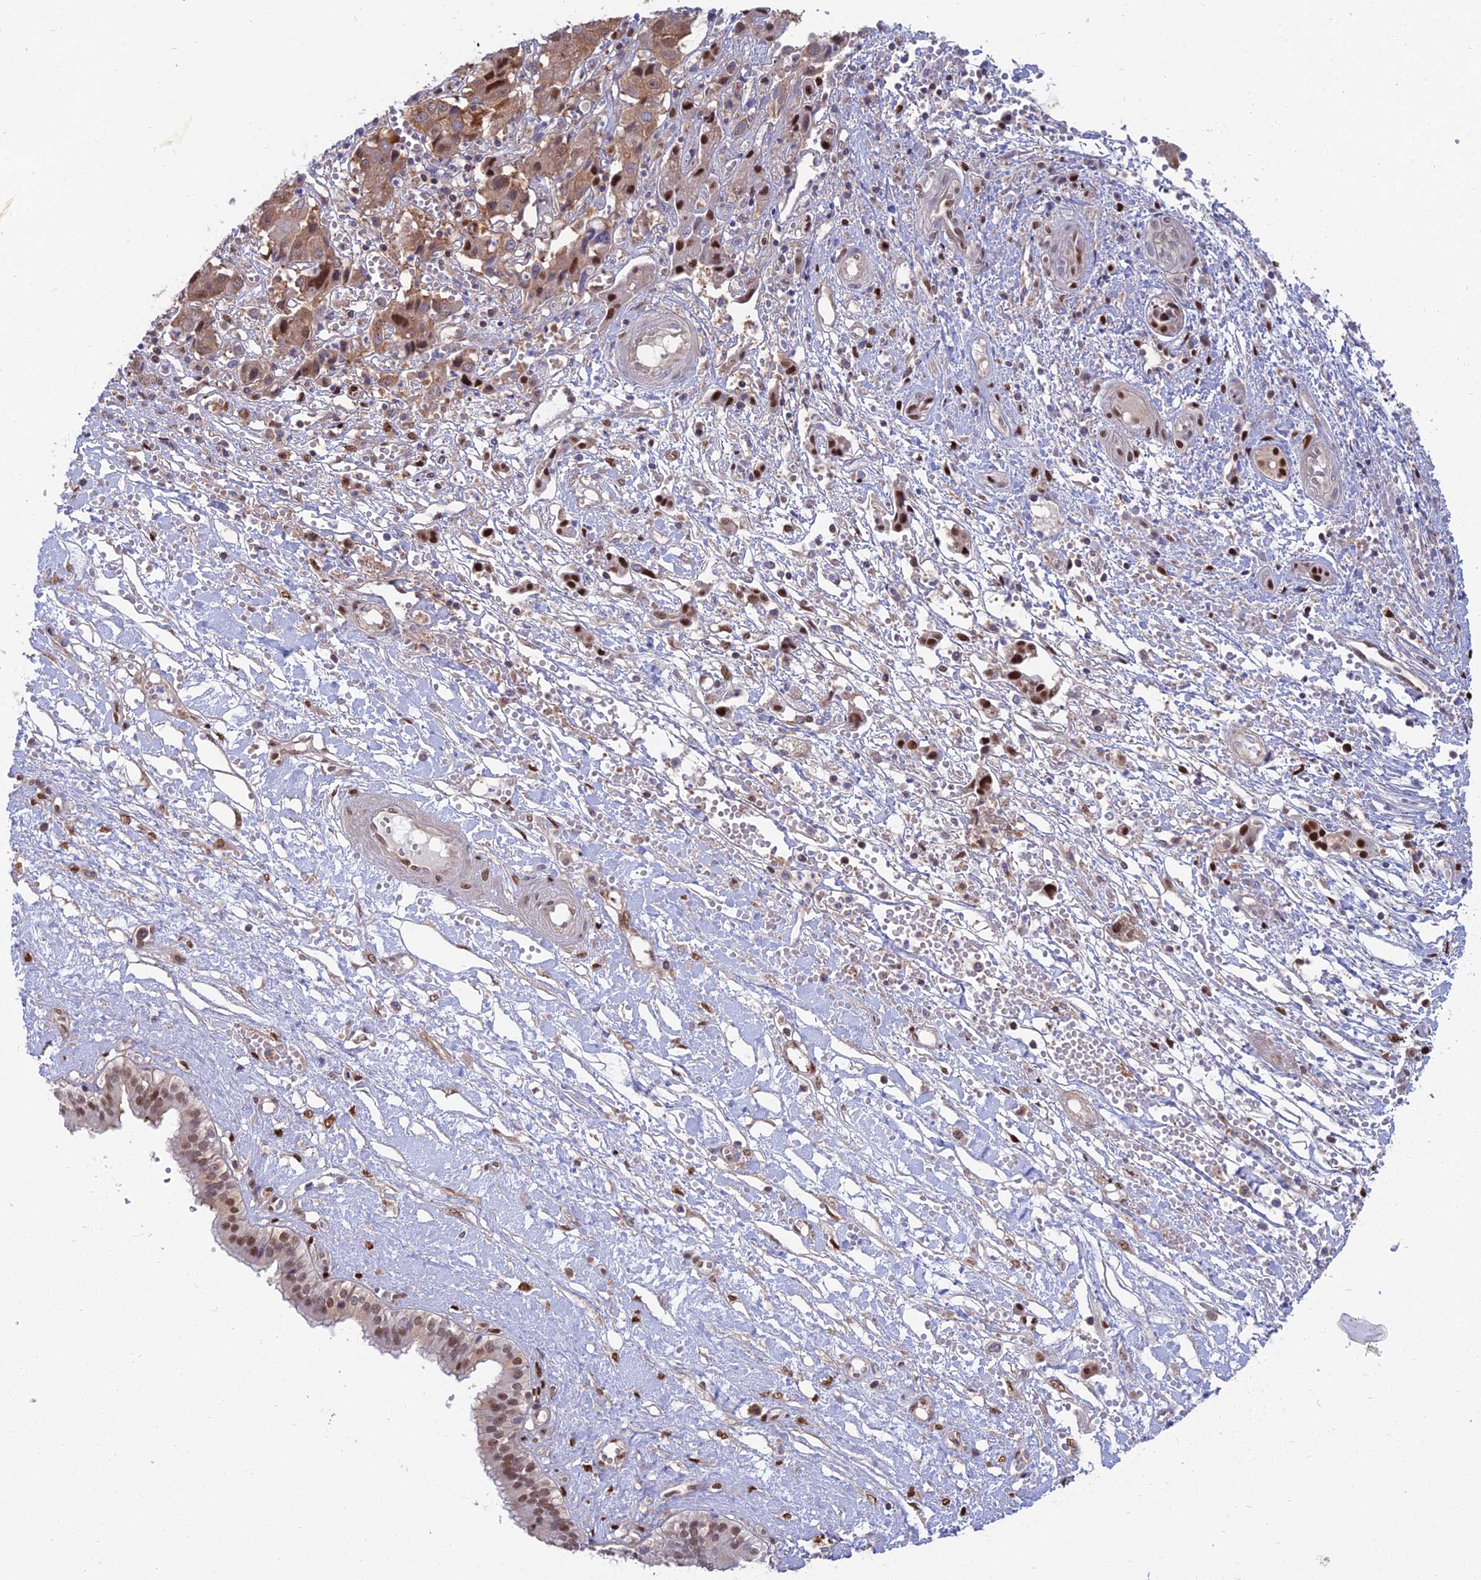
{"staining": {"intensity": "moderate", "quantity": ">75%", "location": "cytoplasmic/membranous,nuclear"}, "tissue": "liver cancer", "cell_type": "Tumor cells", "image_type": "cancer", "snomed": [{"axis": "morphology", "description": "Cholangiocarcinoma"}, {"axis": "topography", "description": "Liver"}], "caption": "About >75% of tumor cells in human cholangiocarcinoma (liver) reveal moderate cytoplasmic/membranous and nuclear protein expression as visualized by brown immunohistochemical staining.", "gene": "DNPEP", "patient": {"sex": "male", "age": 67}}